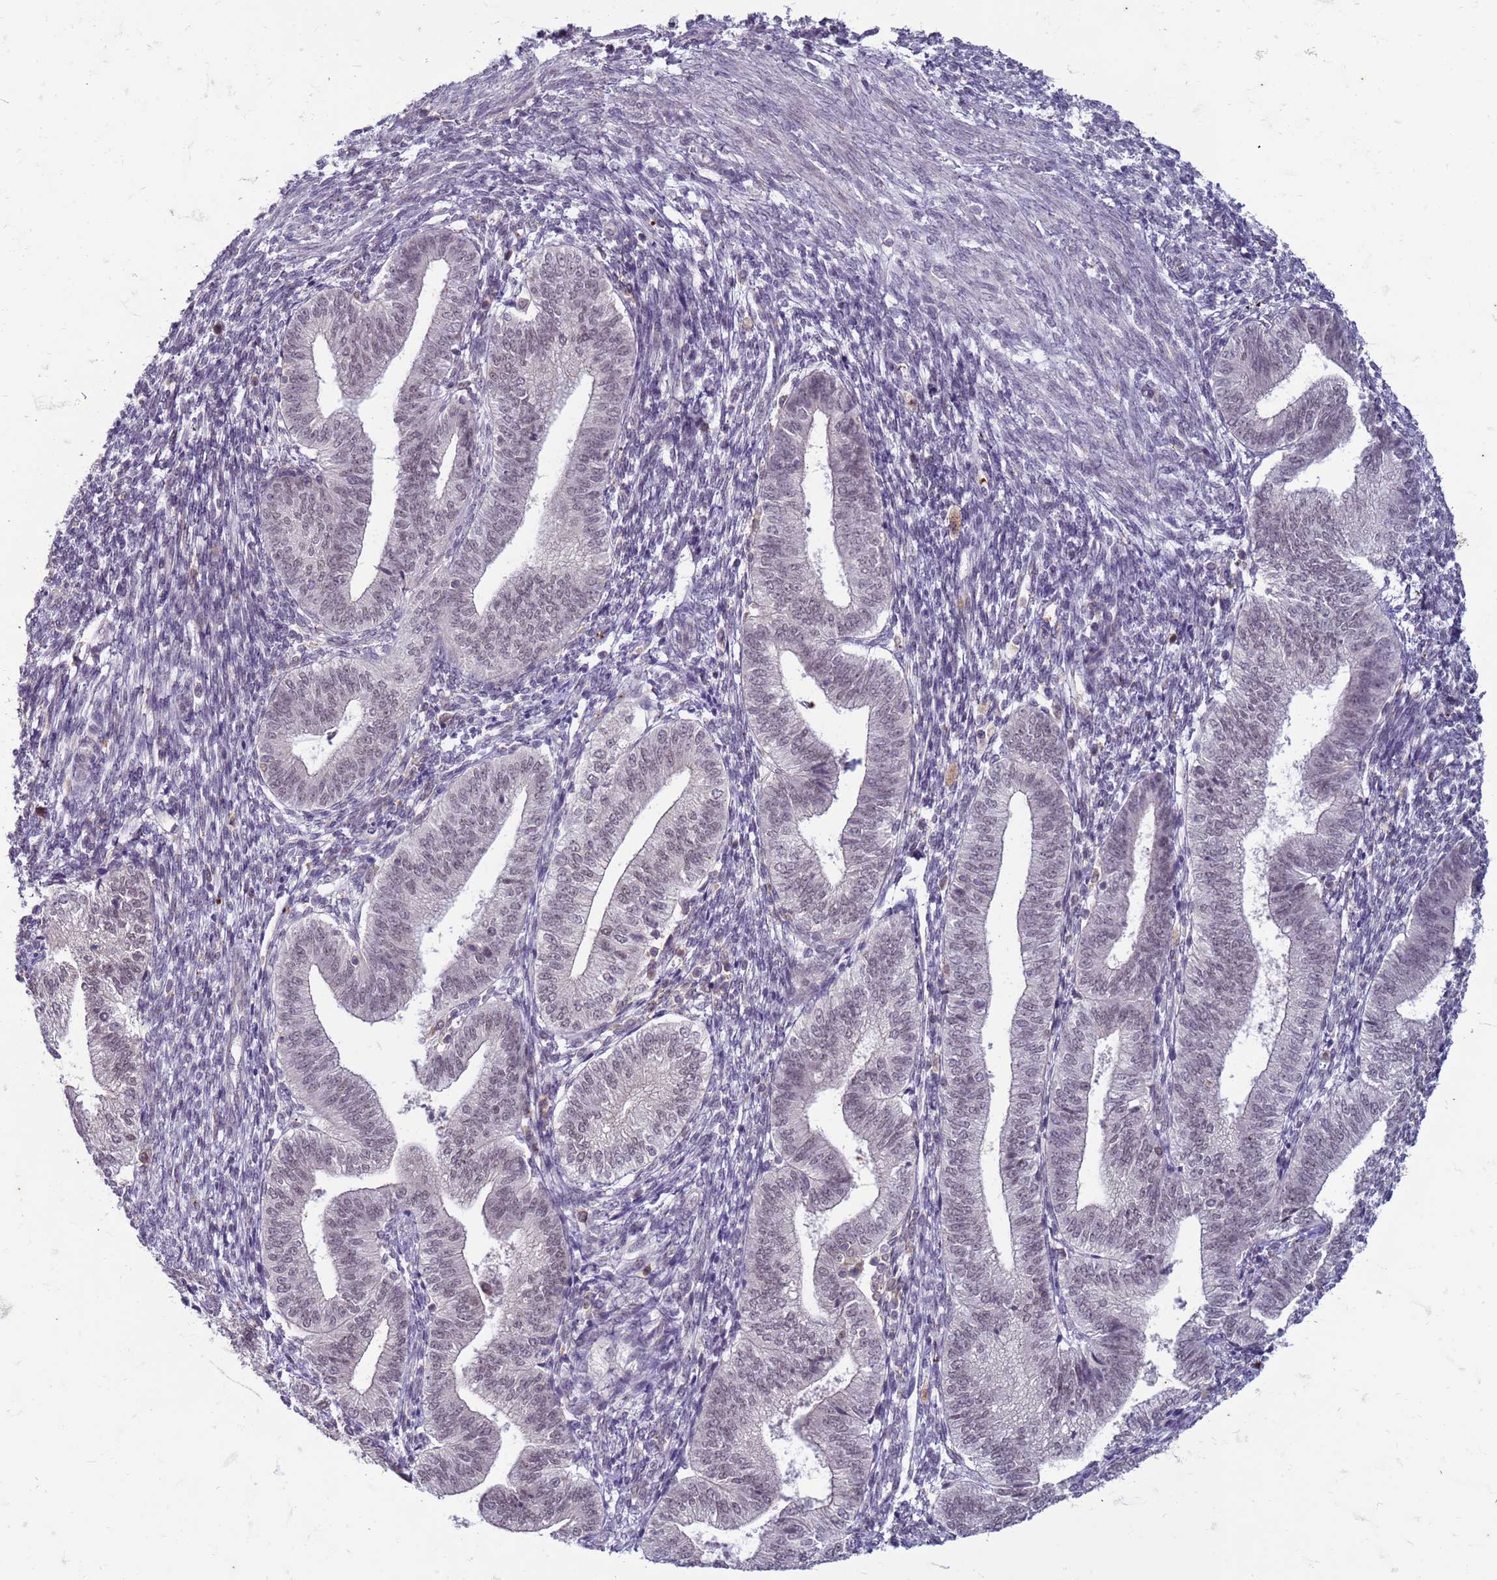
{"staining": {"intensity": "negative", "quantity": "none", "location": "none"}, "tissue": "endometrium", "cell_type": "Cells in endometrial stroma", "image_type": "normal", "snomed": [{"axis": "morphology", "description": "Normal tissue, NOS"}, {"axis": "topography", "description": "Endometrium"}], "caption": "High magnification brightfield microscopy of normal endometrium stained with DAB (3,3'-diaminobenzidine) (brown) and counterstained with hematoxylin (blue): cells in endometrial stroma show no significant expression. (Brightfield microscopy of DAB (3,3'-diaminobenzidine) IHC at high magnification).", "gene": "SLC15A3", "patient": {"sex": "female", "age": 34}}